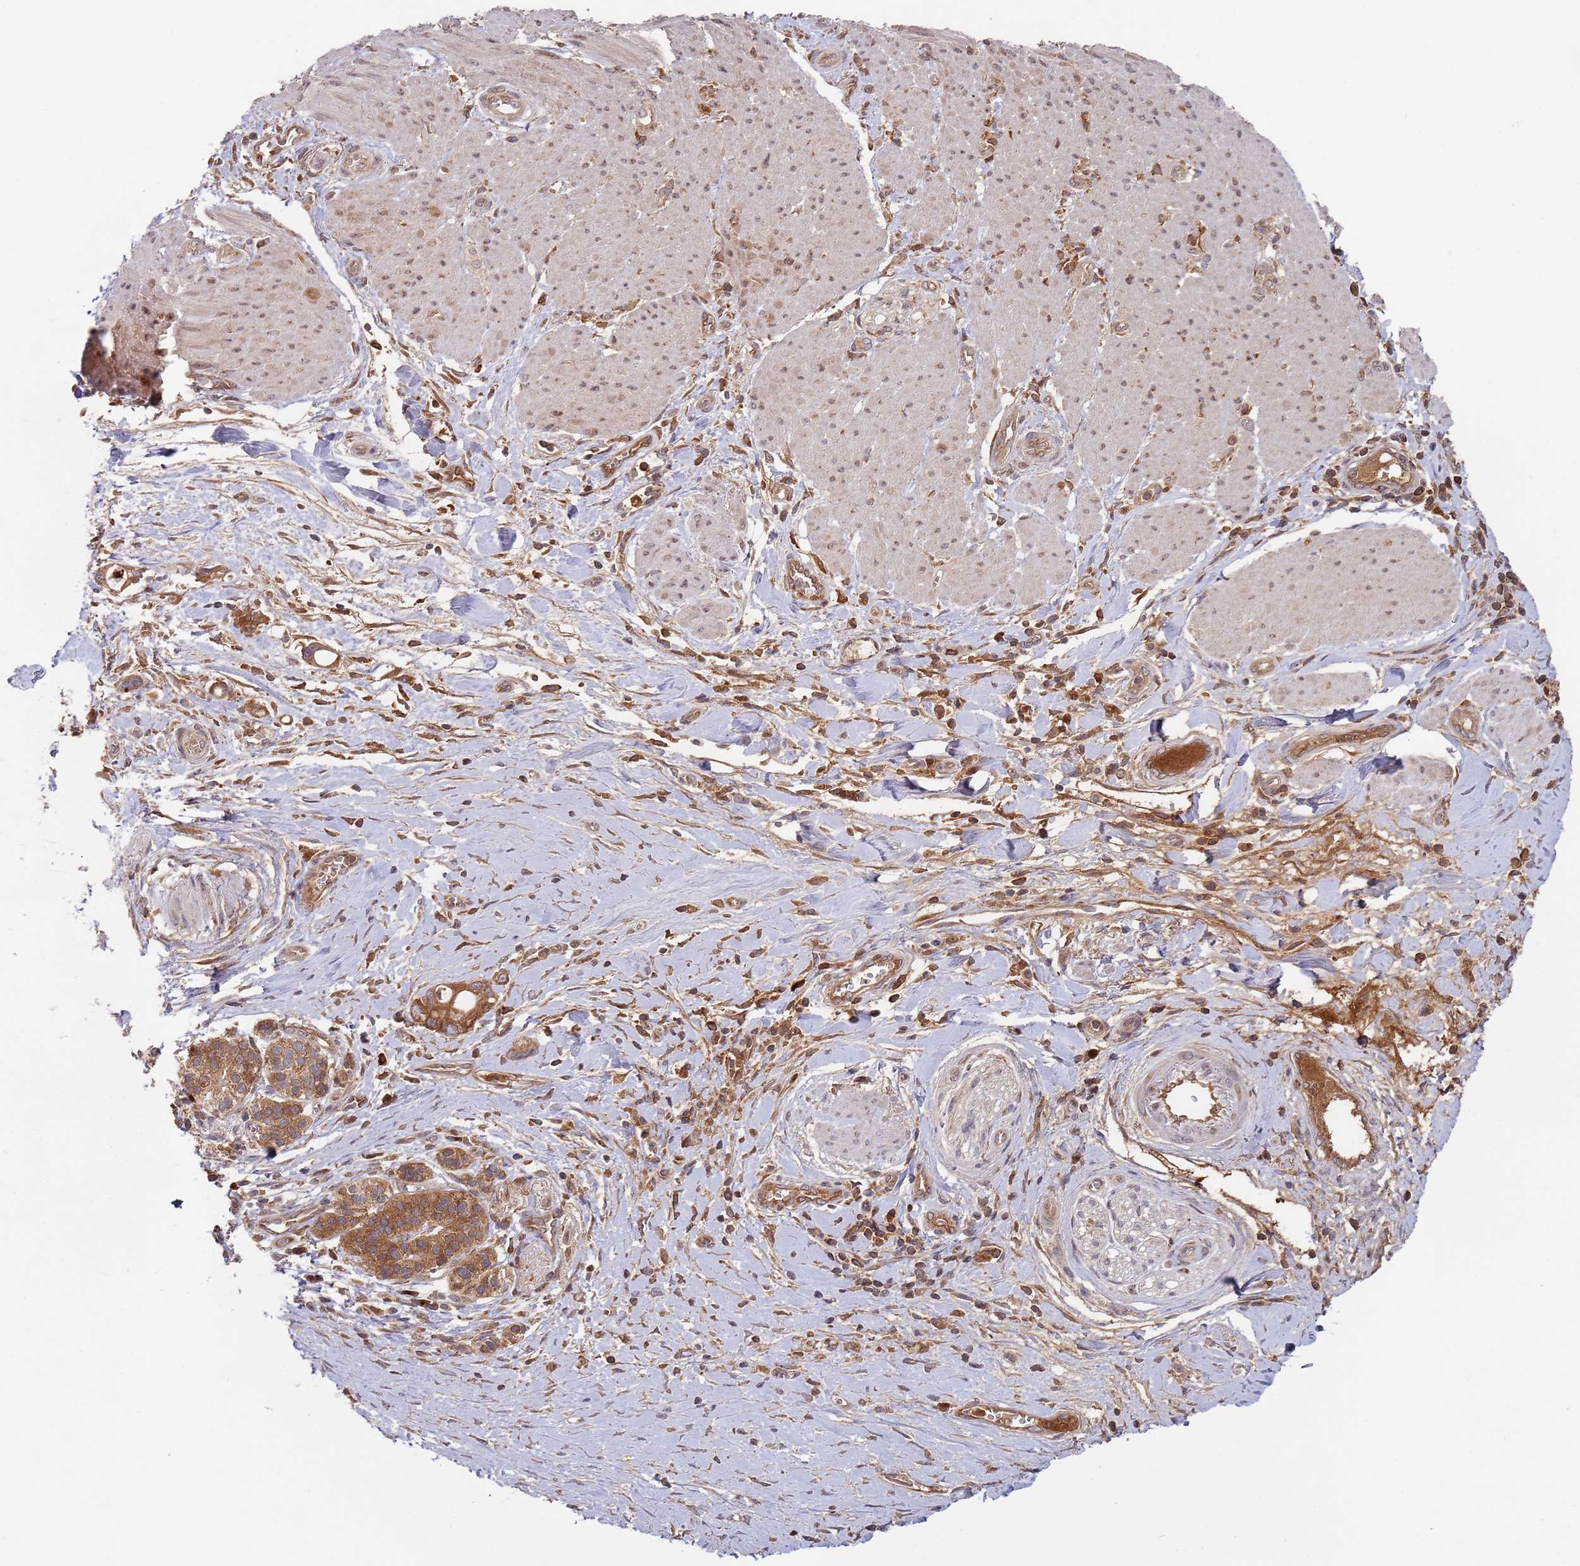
{"staining": {"intensity": "moderate", "quantity": ">75%", "location": "cytoplasmic/membranous"}, "tissue": "pancreatic cancer", "cell_type": "Tumor cells", "image_type": "cancer", "snomed": [{"axis": "morphology", "description": "Adenocarcinoma, NOS"}, {"axis": "topography", "description": "Pancreas"}], "caption": "Immunohistochemical staining of human pancreatic cancer (adenocarcinoma) shows moderate cytoplasmic/membranous protein expression in approximately >75% of tumor cells. (DAB IHC, brown staining for protein, blue staining for nuclei).", "gene": "OR5A2", "patient": {"sex": "male", "age": 68}}